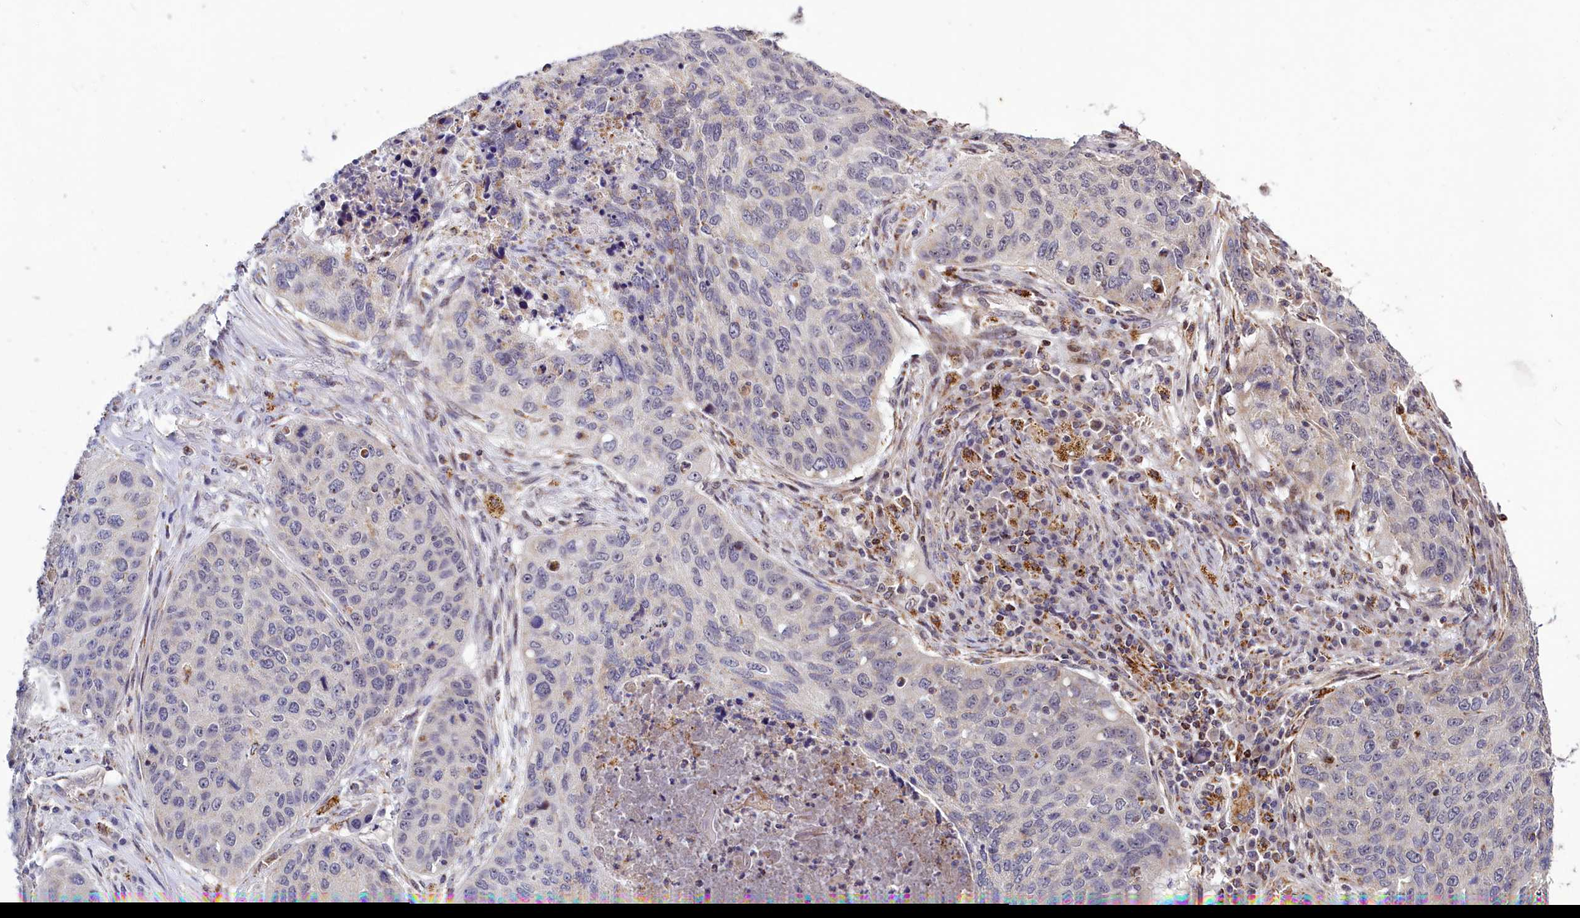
{"staining": {"intensity": "negative", "quantity": "none", "location": "none"}, "tissue": "lung cancer", "cell_type": "Tumor cells", "image_type": "cancer", "snomed": [{"axis": "morphology", "description": "Squamous cell carcinoma, NOS"}, {"axis": "topography", "description": "Lung"}], "caption": "Protein analysis of lung squamous cell carcinoma exhibits no significant staining in tumor cells. (DAB (3,3'-diaminobenzidine) immunohistochemistry visualized using brightfield microscopy, high magnification).", "gene": "DYNC2H1", "patient": {"sex": "female", "age": 63}}